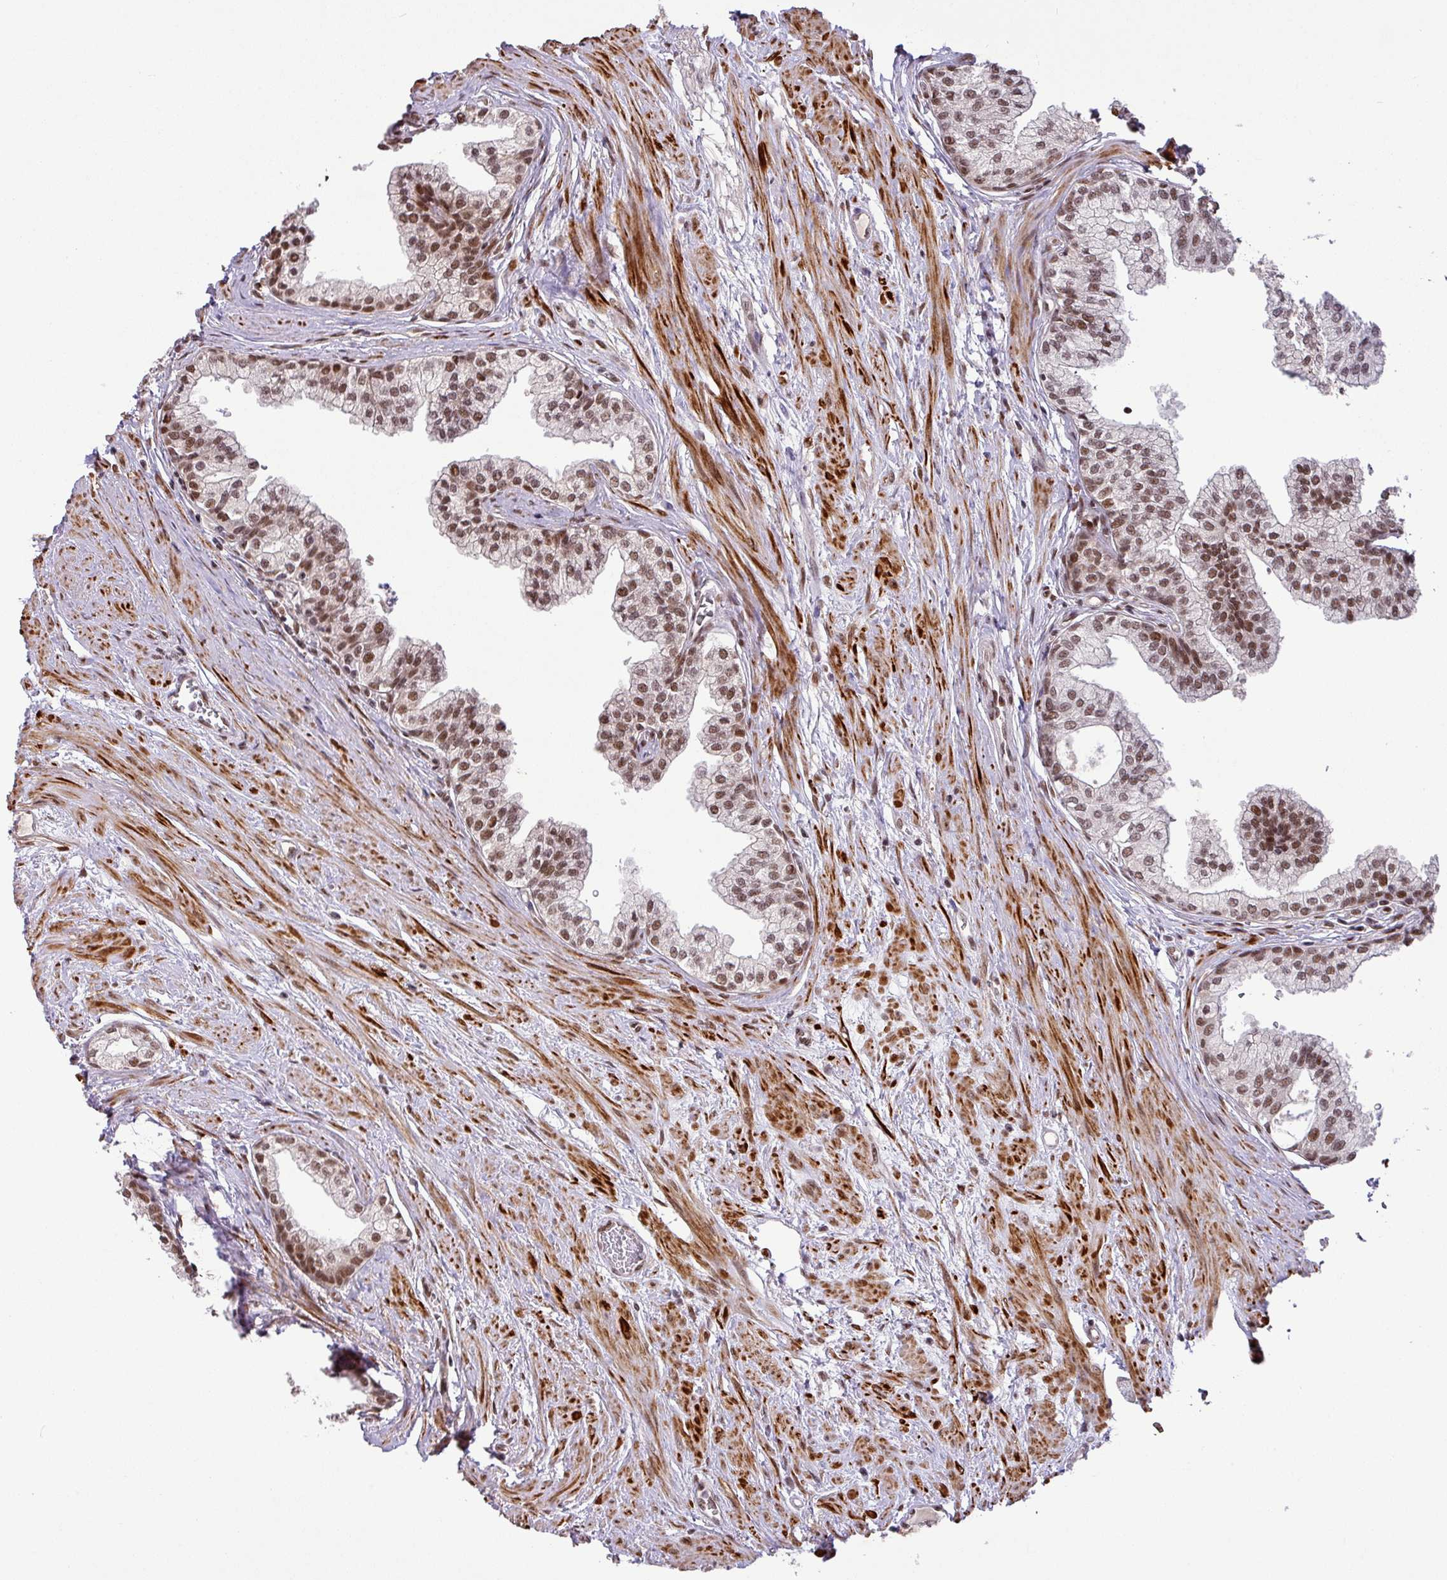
{"staining": {"intensity": "moderate", "quantity": ">75%", "location": "nuclear"}, "tissue": "prostate", "cell_type": "Glandular cells", "image_type": "normal", "snomed": [{"axis": "morphology", "description": "Normal tissue, NOS"}, {"axis": "topography", "description": "Prostate"}], "caption": "Prostate was stained to show a protein in brown. There is medium levels of moderate nuclear staining in approximately >75% of glandular cells. (DAB = brown stain, brightfield microscopy at high magnification).", "gene": "SRSF2", "patient": {"sex": "male", "age": 60}}